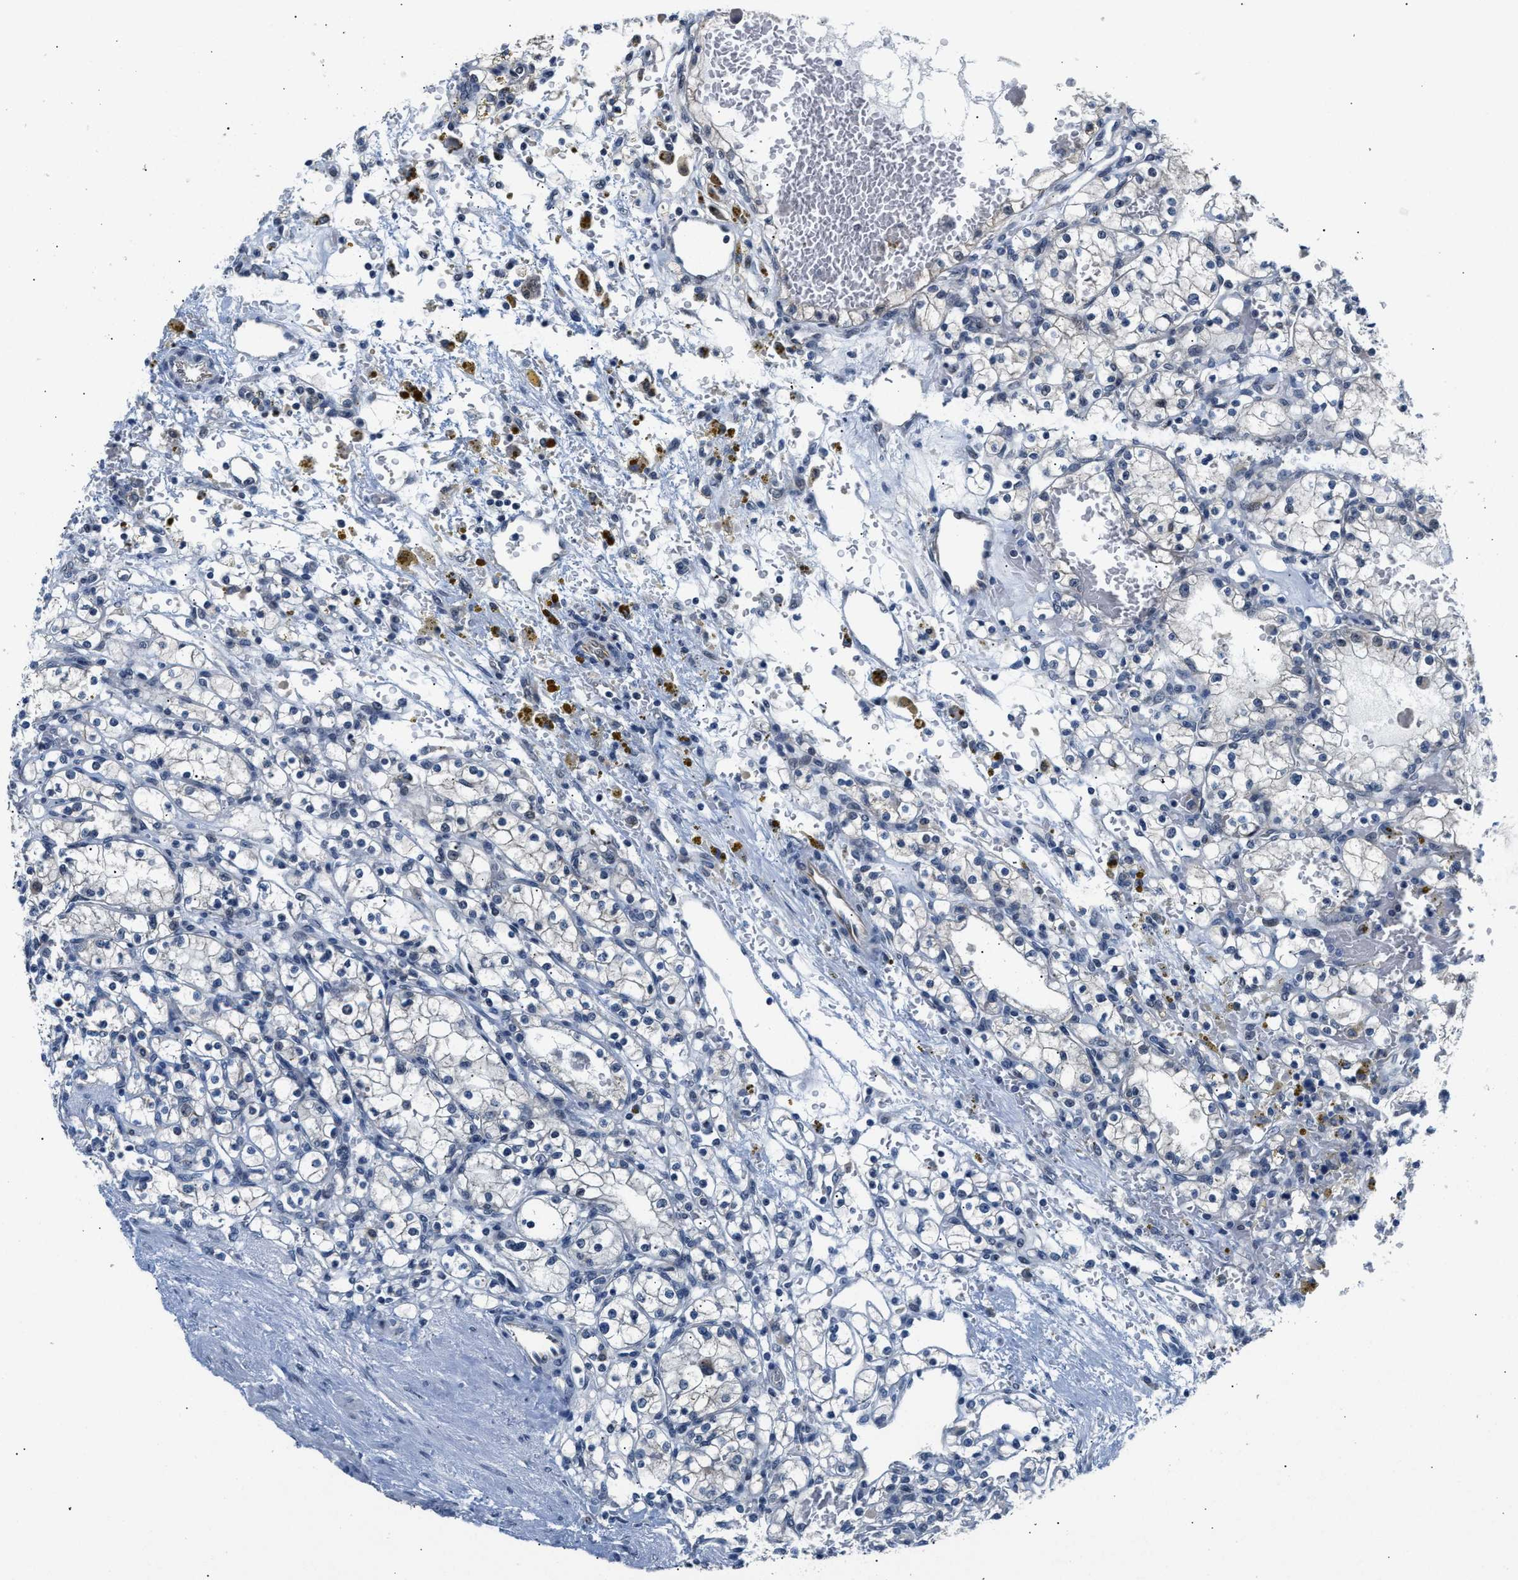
{"staining": {"intensity": "negative", "quantity": "none", "location": "none"}, "tissue": "renal cancer", "cell_type": "Tumor cells", "image_type": "cancer", "snomed": [{"axis": "morphology", "description": "Normal tissue, NOS"}, {"axis": "morphology", "description": "Adenocarcinoma, NOS"}, {"axis": "topography", "description": "Kidney"}], "caption": "Immunohistochemistry photomicrograph of neoplastic tissue: human renal cancer (adenocarcinoma) stained with DAB (3,3'-diaminobenzidine) demonstrates no significant protein positivity in tumor cells.", "gene": "PPM1H", "patient": {"sex": "female", "age": 55}}